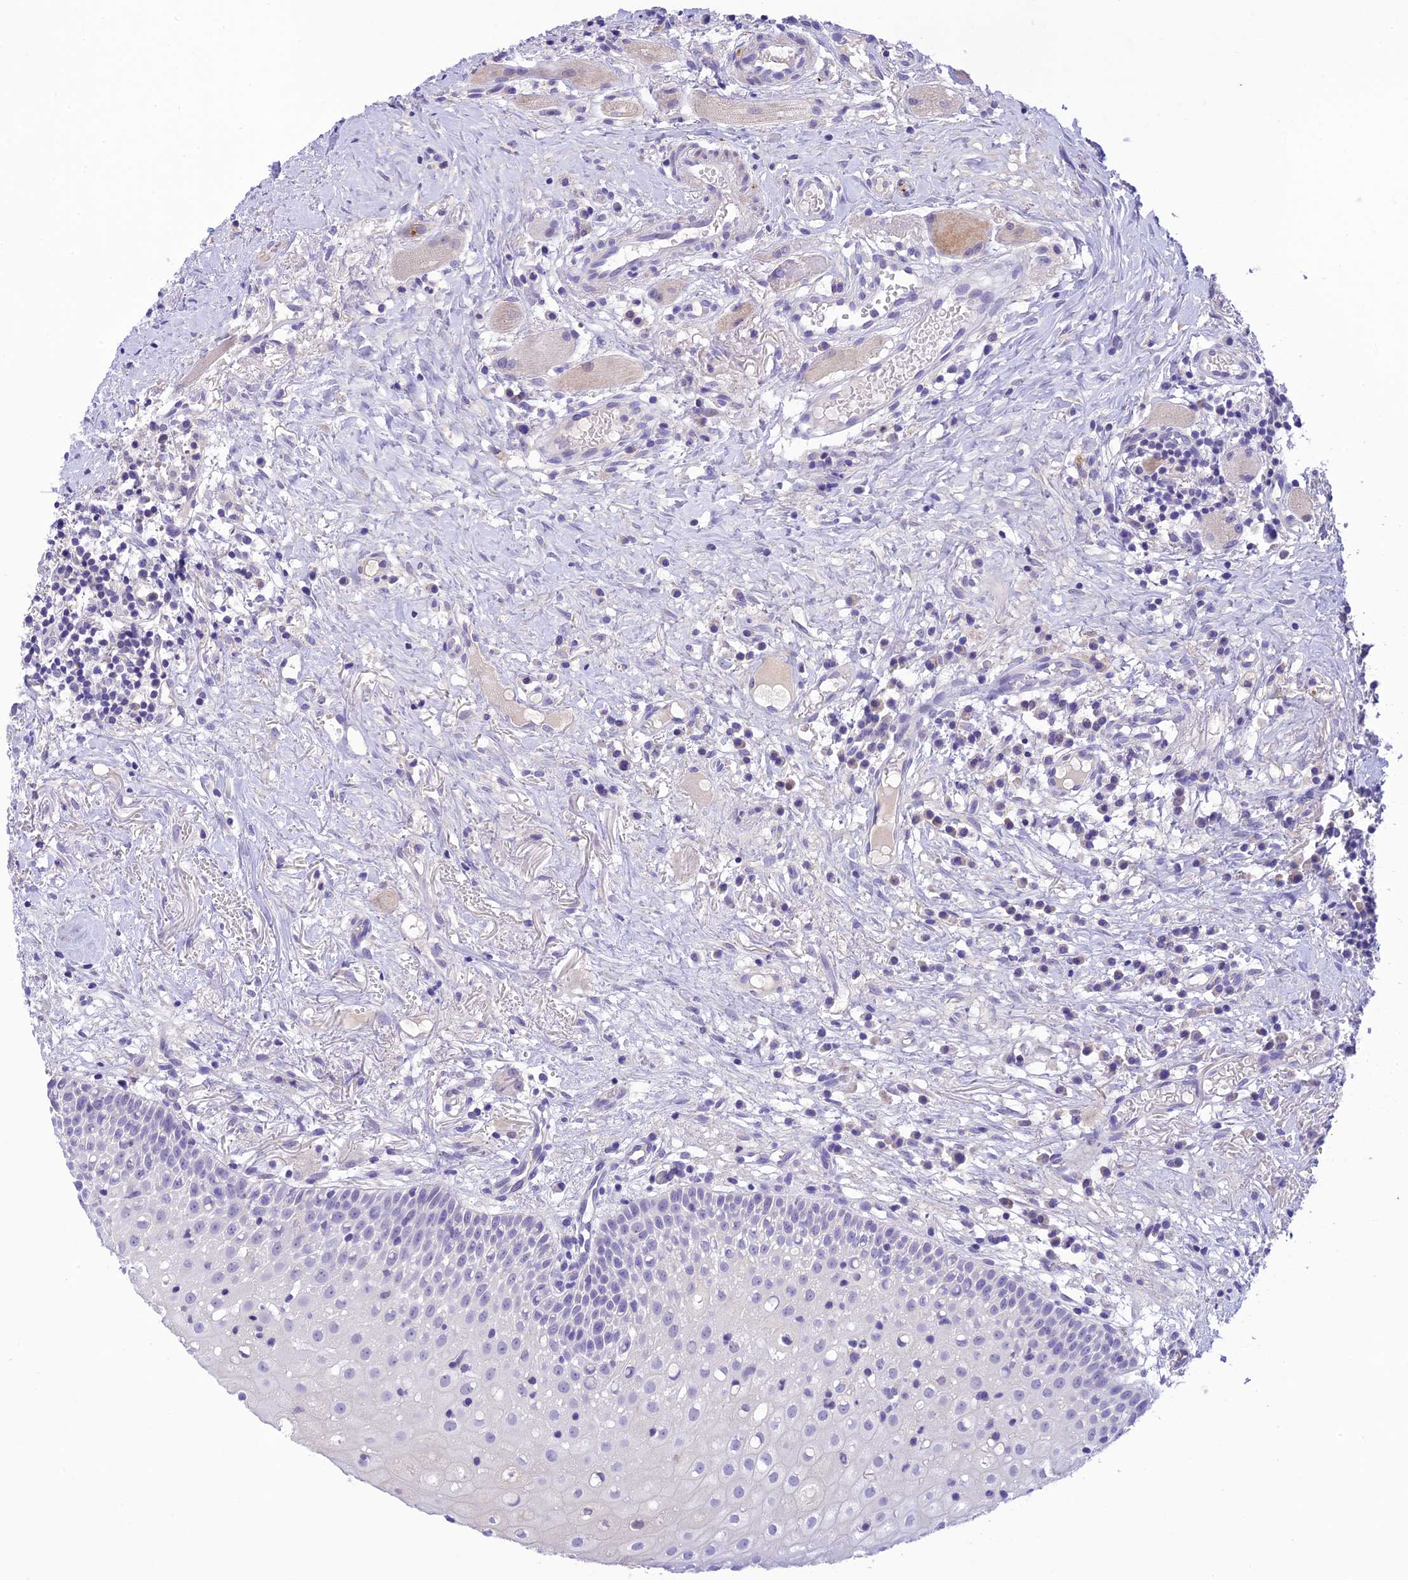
{"staining": {"intensity": "negative", "quantity": "none", "location": "none"}, "tissue": "oral mucosa", "cell_type": "Squamous epithelial cells", "image_type": "normal", "snomed": [{"axis": "morphology", "description": "Normal tissue, NOS"}, {"axis": "topography", "description": "Oral tissue"}], "caption": "The IHC micrograph has no significant staining in squamous epithelial cells of oral mucosa.", "gene": "XPO7", "patient": {"sex": "female", "age": 69}}